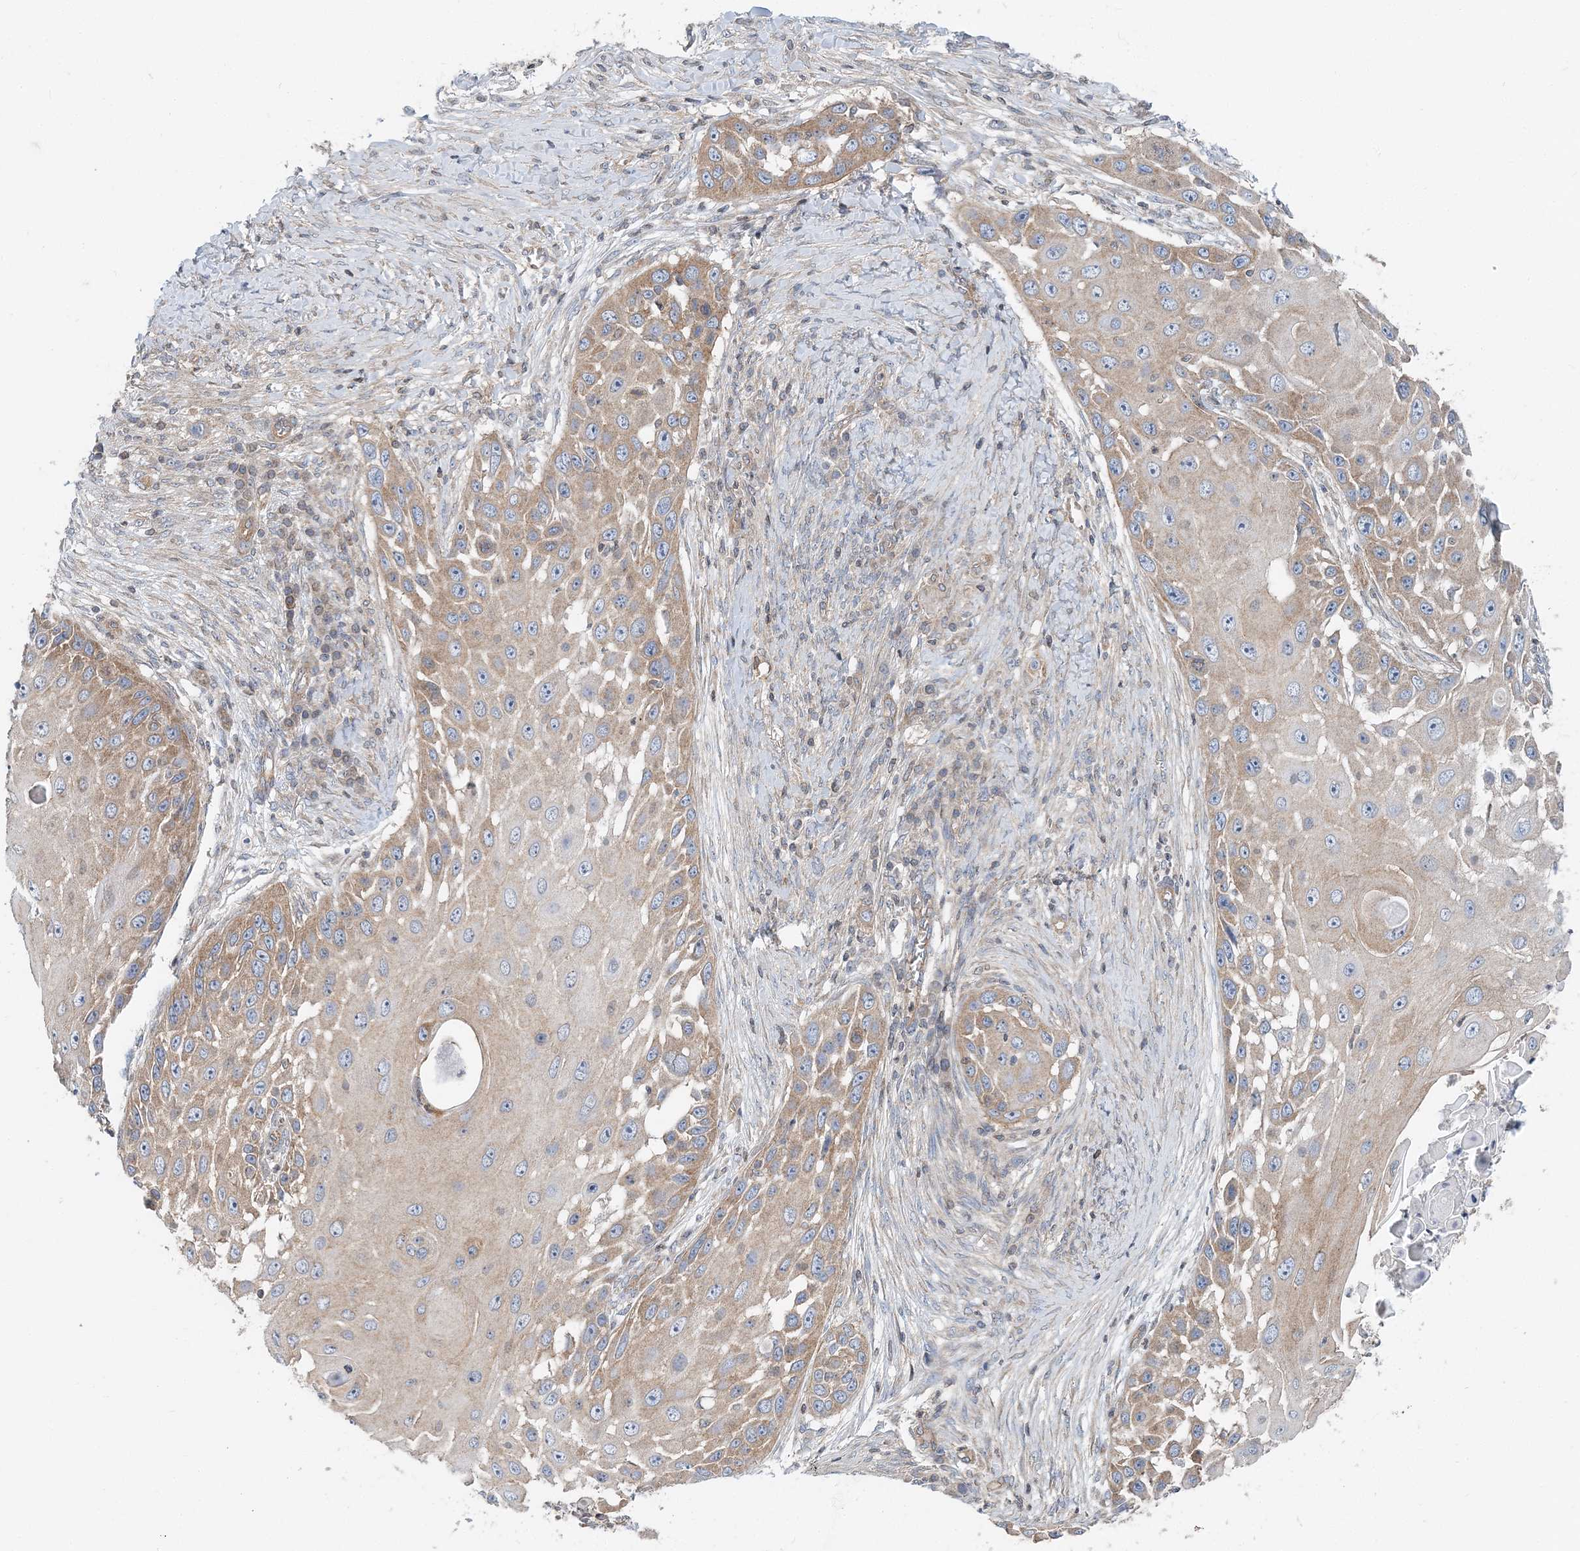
{"staining": {"intensity": "moderate", "quantity": ">75%", "location": "cytoplasmic/membranous"}, "tissue": "skin cancer", "cell_type": "Tumor cells", "image_type": "cancer", "snomed": [{"axis": "morphology", "description": "Squamous cell carcinoma, NOS"}, {"axis": "topography", "description": "Skin"}], "caption": "Skin cancer stained for a protein (brown) displays moderate cytoplasmic/membranous positive staining in approximately >75% of tumor cells.", "gene": "MOB4", "patient": {"sex": "female", "age": 44}}